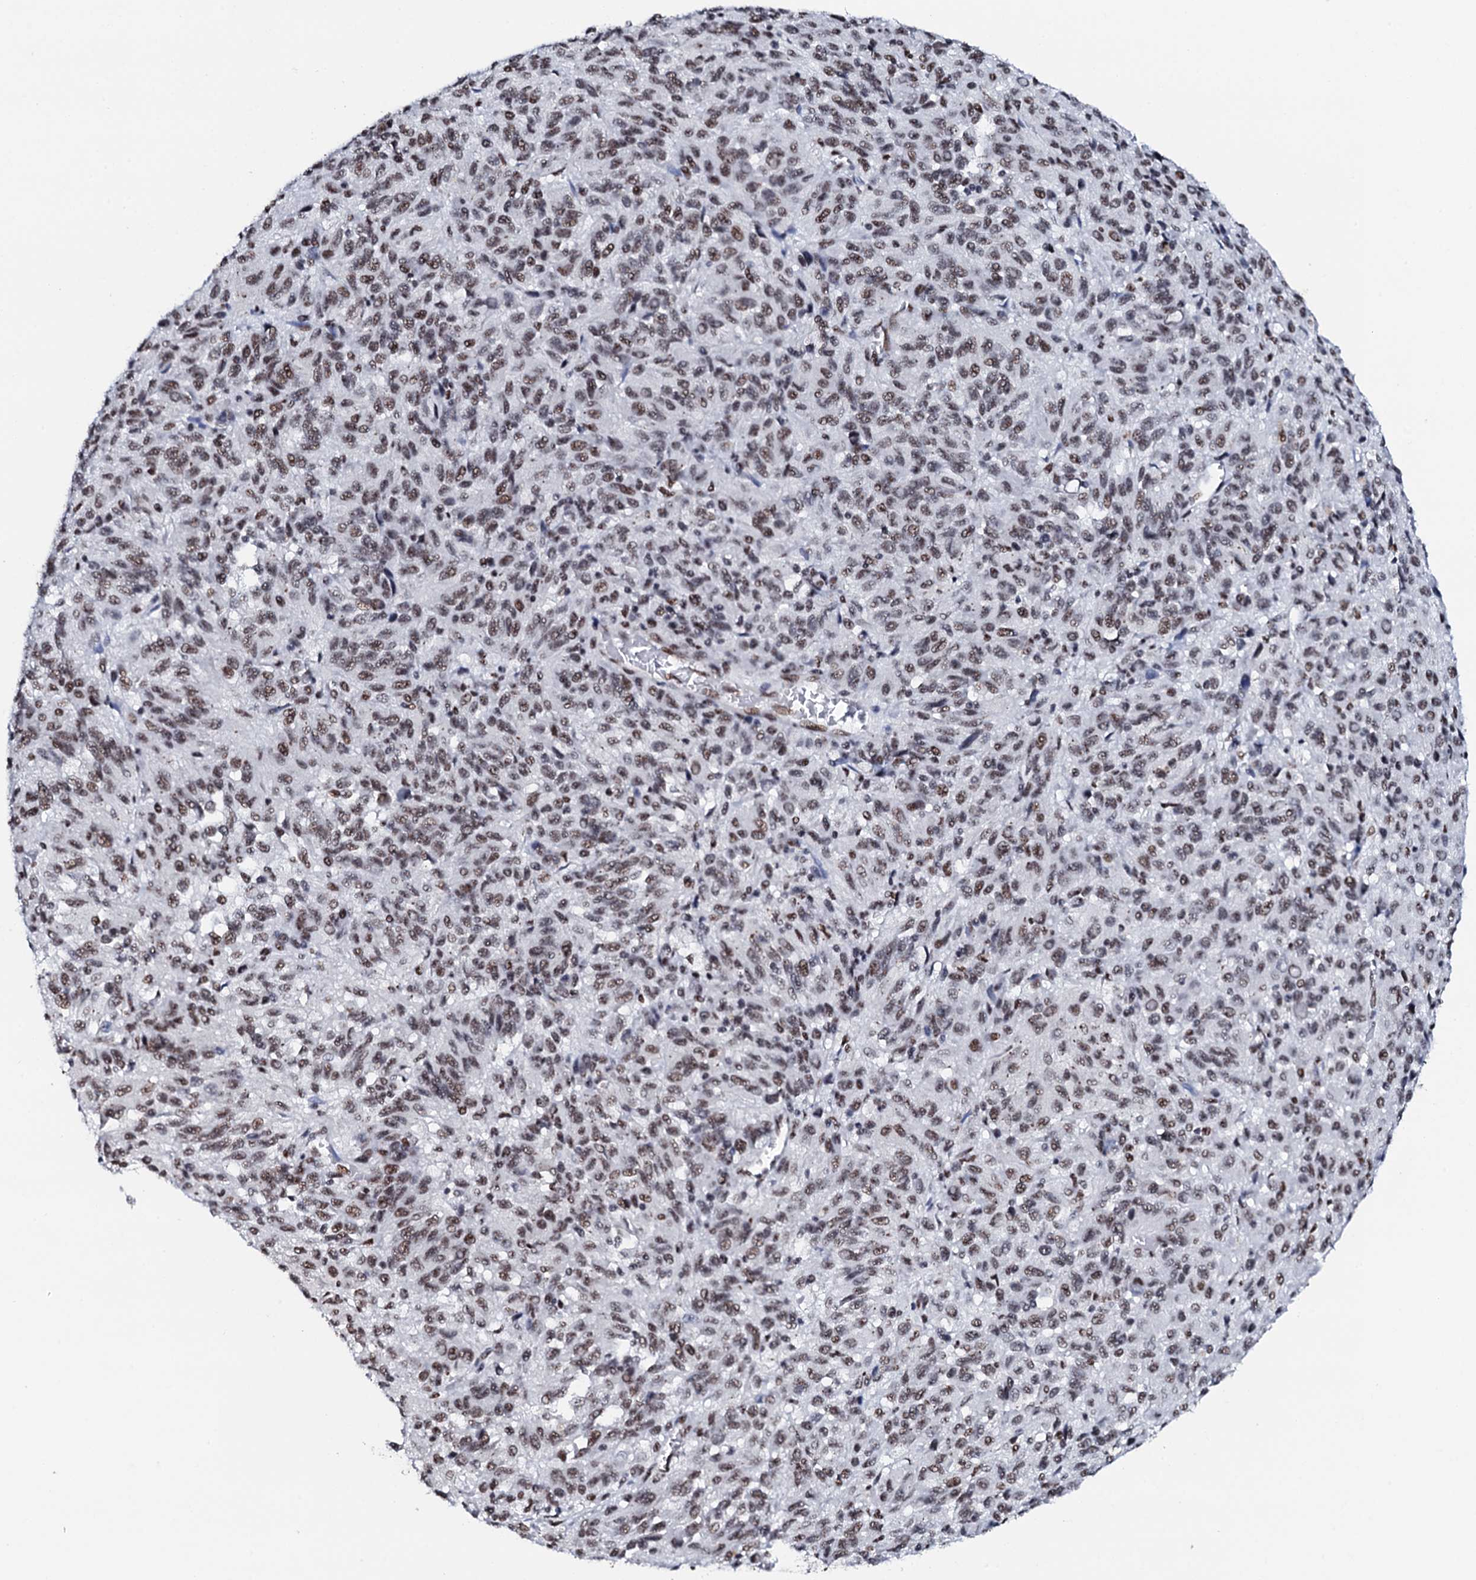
{"staining": {"intensity": "moderate", "quantity": ">75%", "location": "nuclear"}, "tissue": "melanoma", "cell_type": "Tumor cells", "image_type": "cancer", "snomed": [{"axis": "morphology", "description": "Malignant melanoma, Metastatic site"}, {"axis": "topography", "description": "Lung"}], "caption": "The photomicrograph reveals immunohistochemical staining of melanoma. There is moderate nuclear staining is identified in approximately >75% of tumor cells. The protein of interest is stained brown, and the nuclei are stained in blue (DAB (3,3'-diaminobenzidine) IHC with brightfield microscopy, high magnification).", "gene": "NKAPD1", "patient": {"sex": "male", "age": 64}}